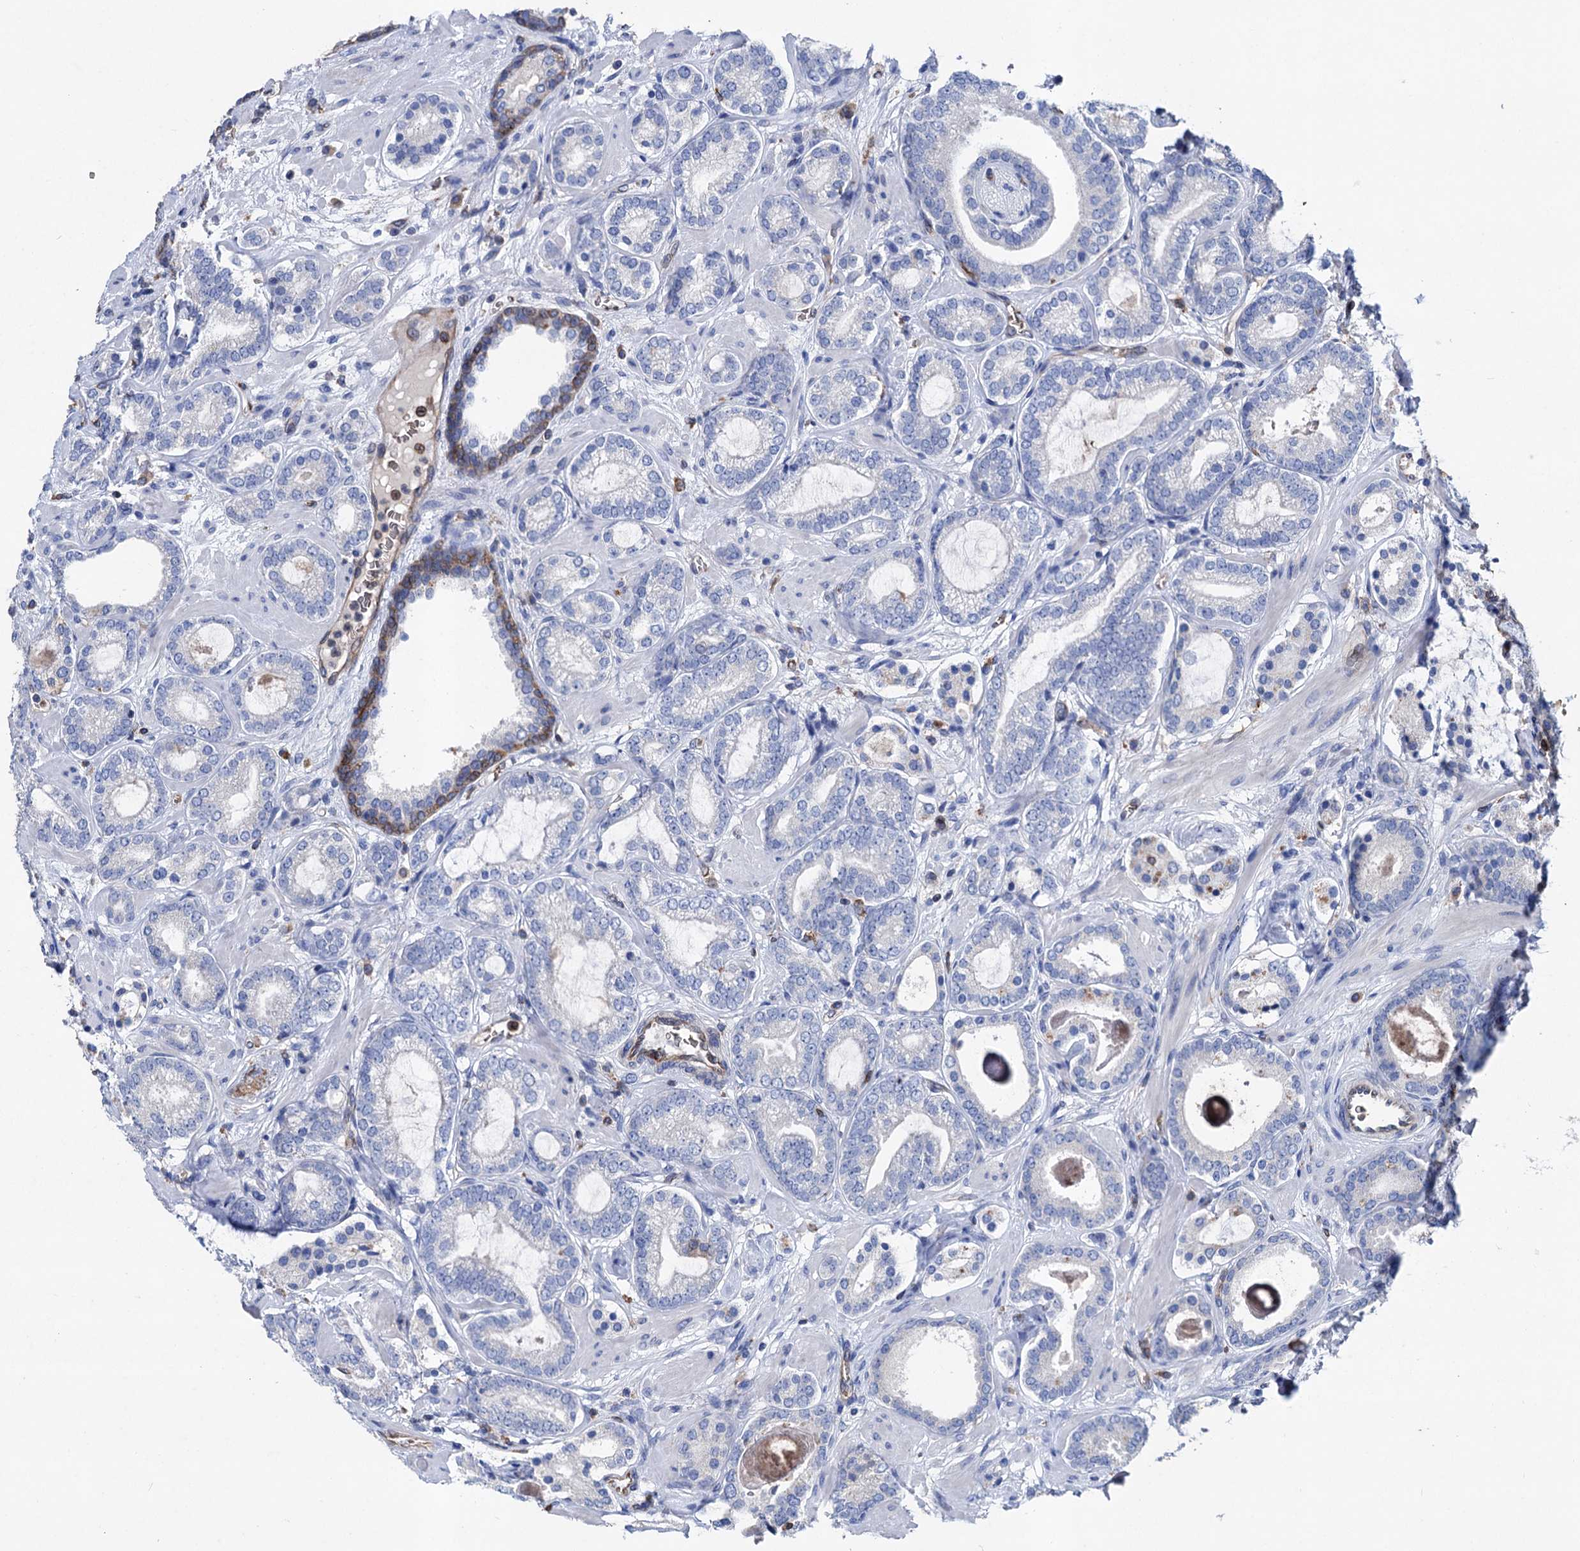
{"staining": {"intensity": "negative", "quantity": "none", "location": "none"}, "tissue": "prostate cancer", "cell_type": "Tumor cells", "image_type": "cancer", "snomed": [{"axis": "morphology", "description": "Adenocarcinoma, High grade"}, {"axis": "topography", "description": "Prostate"}], "caption": "Prostate cancer (high-grade adenocarcinoma) was stained to show a protein in brown. There is no significant staining in tumor cells.", "gene": "STING1", "patient": {"sex": "male", "age": 60}}